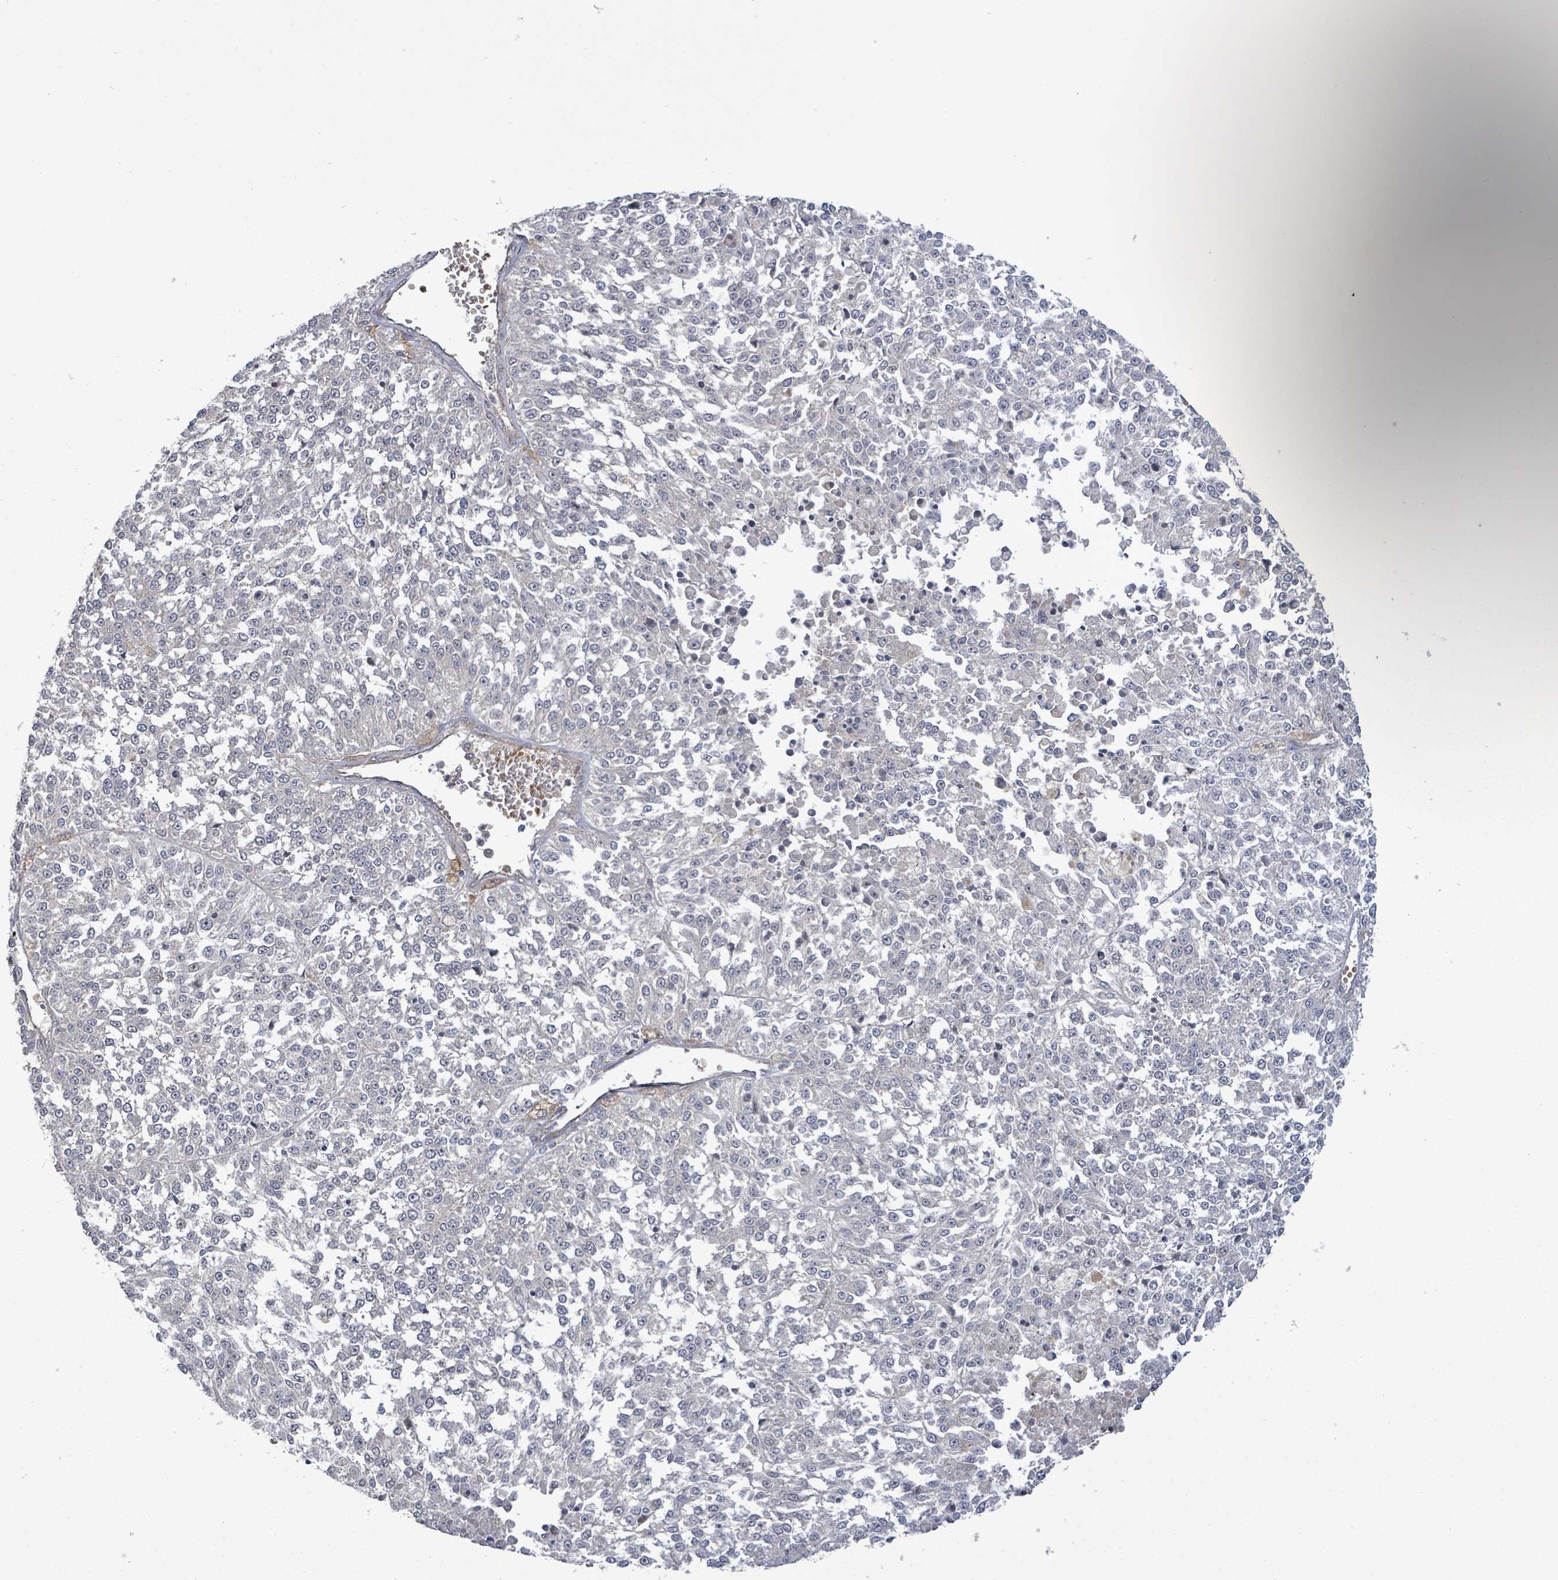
{"staining": {"intensity": "negative", "quantity": "none", "location": "none"}, "tissue": "melanoma", "cell_type": "Tumor cells", "image_type": "cancer", "snomed": [{"axis": "morphology", "description": "Malignant melanoma, NOS"}, {"axis": "topography", "description": "Skin"}], "caption": "Immunohistochemistry (IHC) of human malignant melanoma demonstrates no positivity in tumor cells. (Stains: DAB IHC with hematoxylin counter stain, Microscopy: brightfield microscopy at high magnification).", "gene": "MAP3K6", "patient": {"sex": "female", "age": 64}}